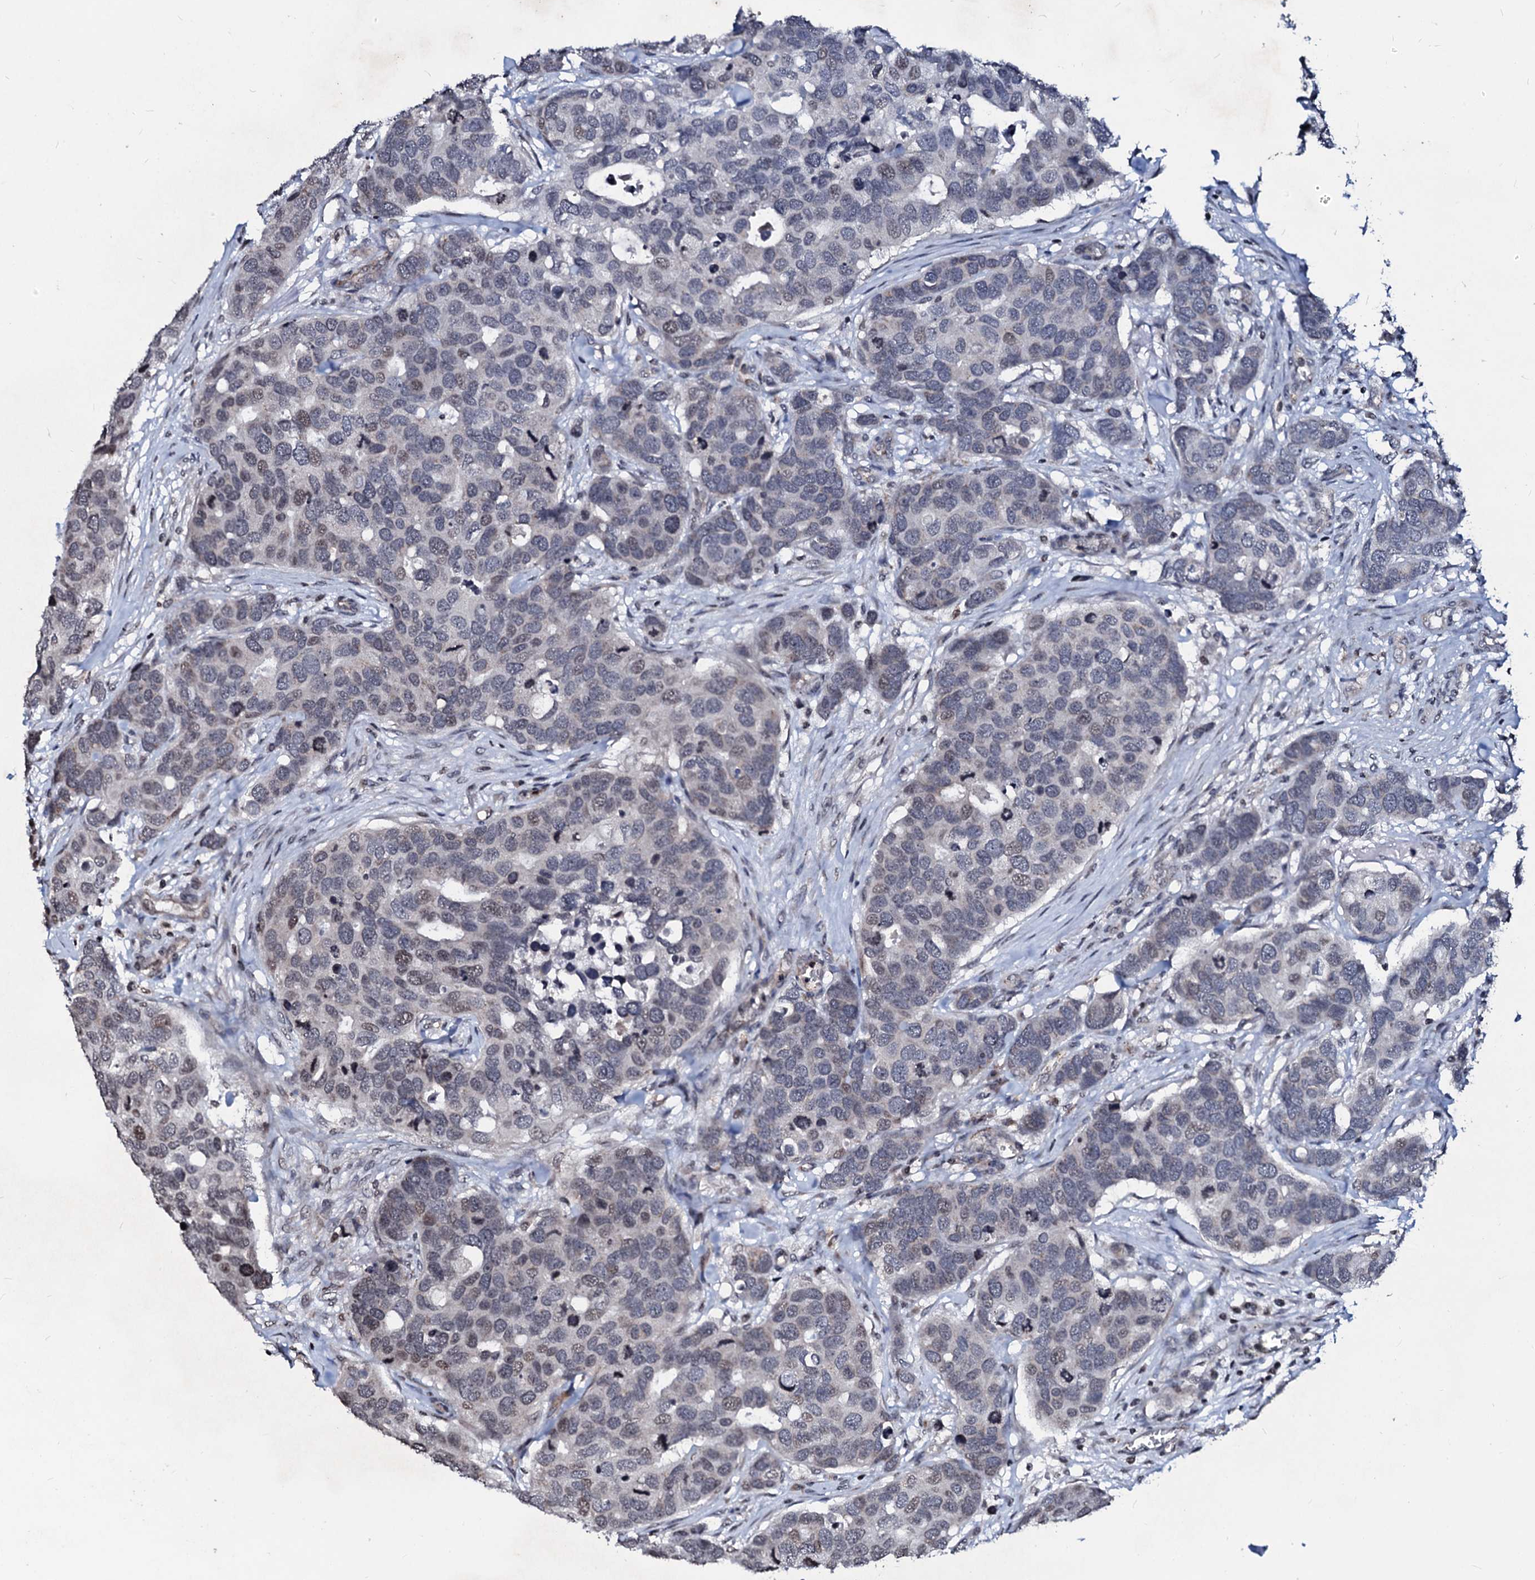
{"staining": {"intensity": "weak", "quantity": "<25%", "location": "nuclear"}, "tissue": "breast cancer", "cell_type": "Tumor cells", "image_type": "cancer", "snomed": [{"axis": "morphology", "description": "Duct carcinoma"}, {"axis": "topography", "description": "Breast"}], "caption": "Photomicrograph shows no significant protein staining in tumor cells of breast cancer (intraductal carcinoma). (DAB IHC with hematoxylin counter stain).", "gene": "LSM11", "patient": {"sex": "female", "age": 83}}